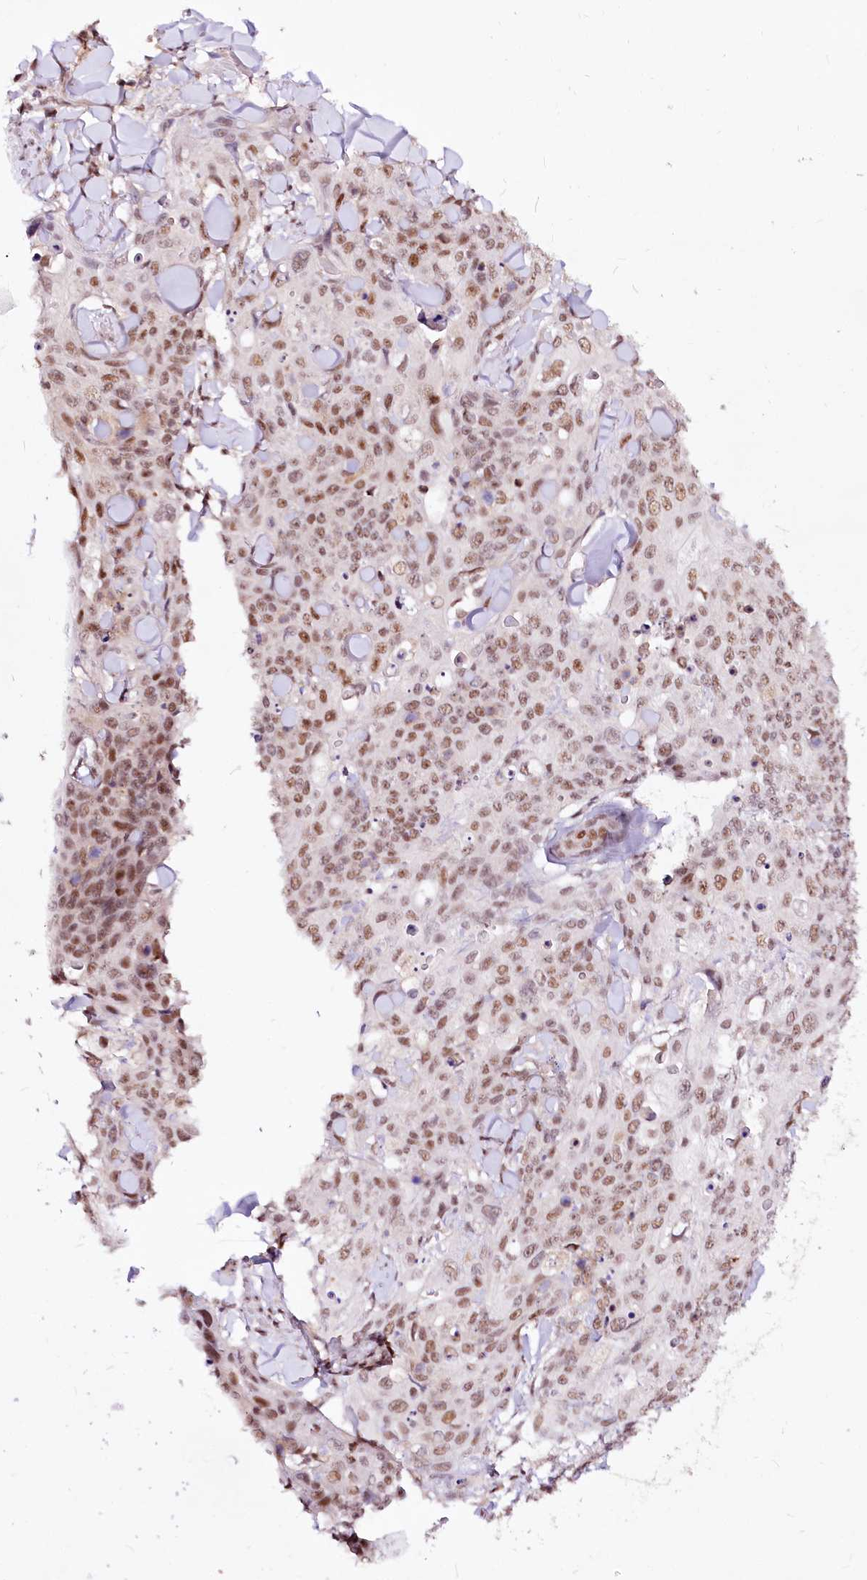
{"staining": {"intensity": "weak", "quantity": ">75%", "location": "nuclear"}, "tissue": "skin cancer", "cell_type": "Tumor cells", "image_type": "cancer", "snomed": [{"axis": "morphology", "description": "Squamous cell carcinoma, NOS"}, {"axis": "topography", "description": "Skin"}, {"axis": "topography", "description": "Vulva"}], "caption": "Skin squamous cell carcinoma stained with immunohistochemistry (IHC) reveals weak nuclear staining in approximately >75% of tumor cells.", "gene": "POLA2", "patient": {"sex": "female", "age": 85}}